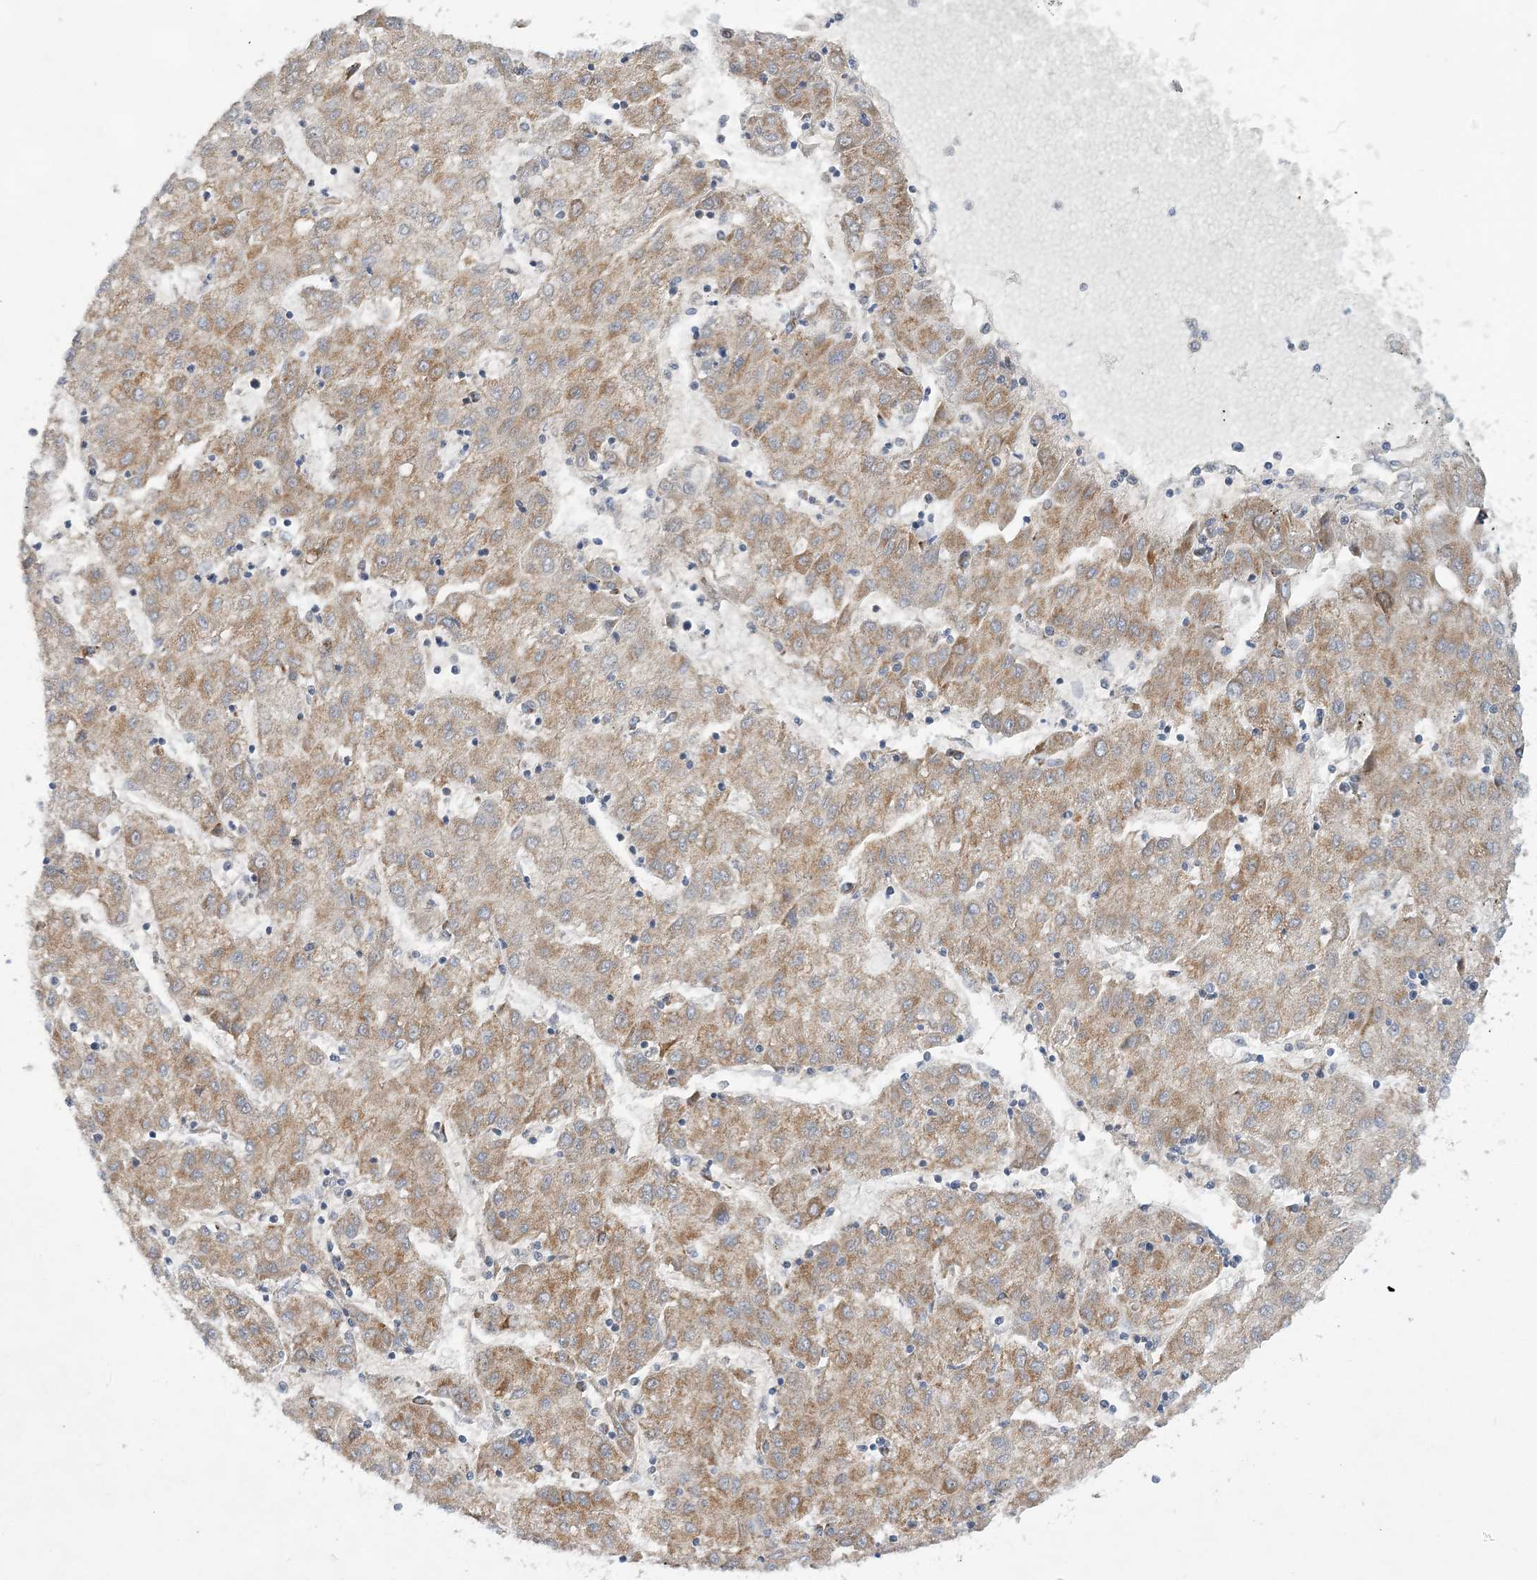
{"staining": {"intensity": "moderate", "quantity": "25%-75%", "location": "cytoplasmic/membranous"}, "tissue": "liver cancer", "cell_type": "Tumor cells", "image_type": "cancer", "snomed": [{"axis": "morphology", "description": "Carcinoma, Hepatocellular, NOS"}, {"axis": "topography", "description": "Liver"}], "caption": "This histopathology image displays IHC staining of liver hepatocellular carcinoma, with medium moderate cytoplasmic/membranous expression in approximately 25%-75% of tumor cells.", "gene": "TRAPPC13", "patient": {"sex": "male", "age": 72}}